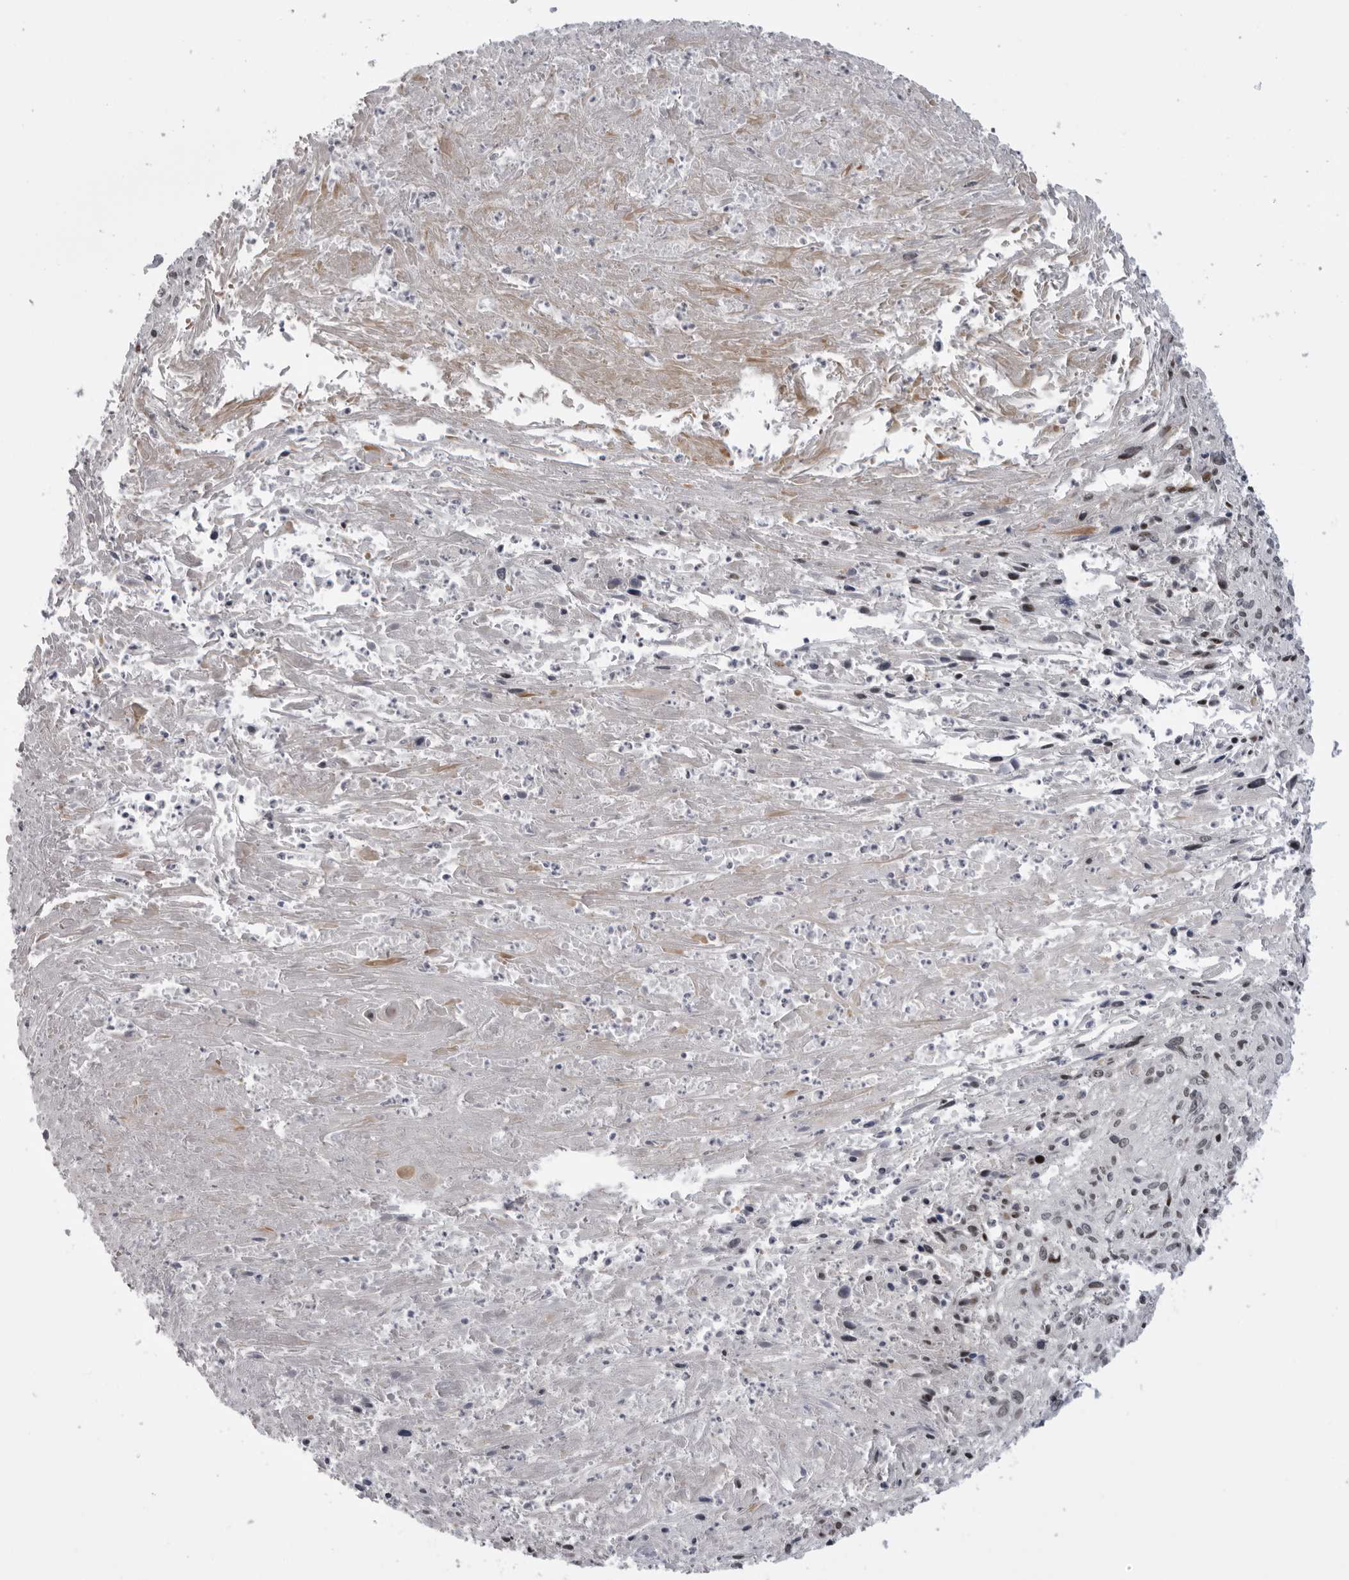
{"staining": {"intensity": "weak", "quantity": "25%-75%", "location": "nuclear"}, "tissue": "cervical cancer", "cell_type": "Tumor cells", "image_type": "cancer", "snomed": [{"axis": "morphology", "description": "Squamous cell carcinoma, NOS"}, {"axis": "topography", "description": "Cervix"}], "caption": "Weak nuclear protein staining is appreciated in about 25%-75% of tumor cells in cervical cancer.", "gene": "ALPK2", "patient": {"sex": "female", "age": 51}}